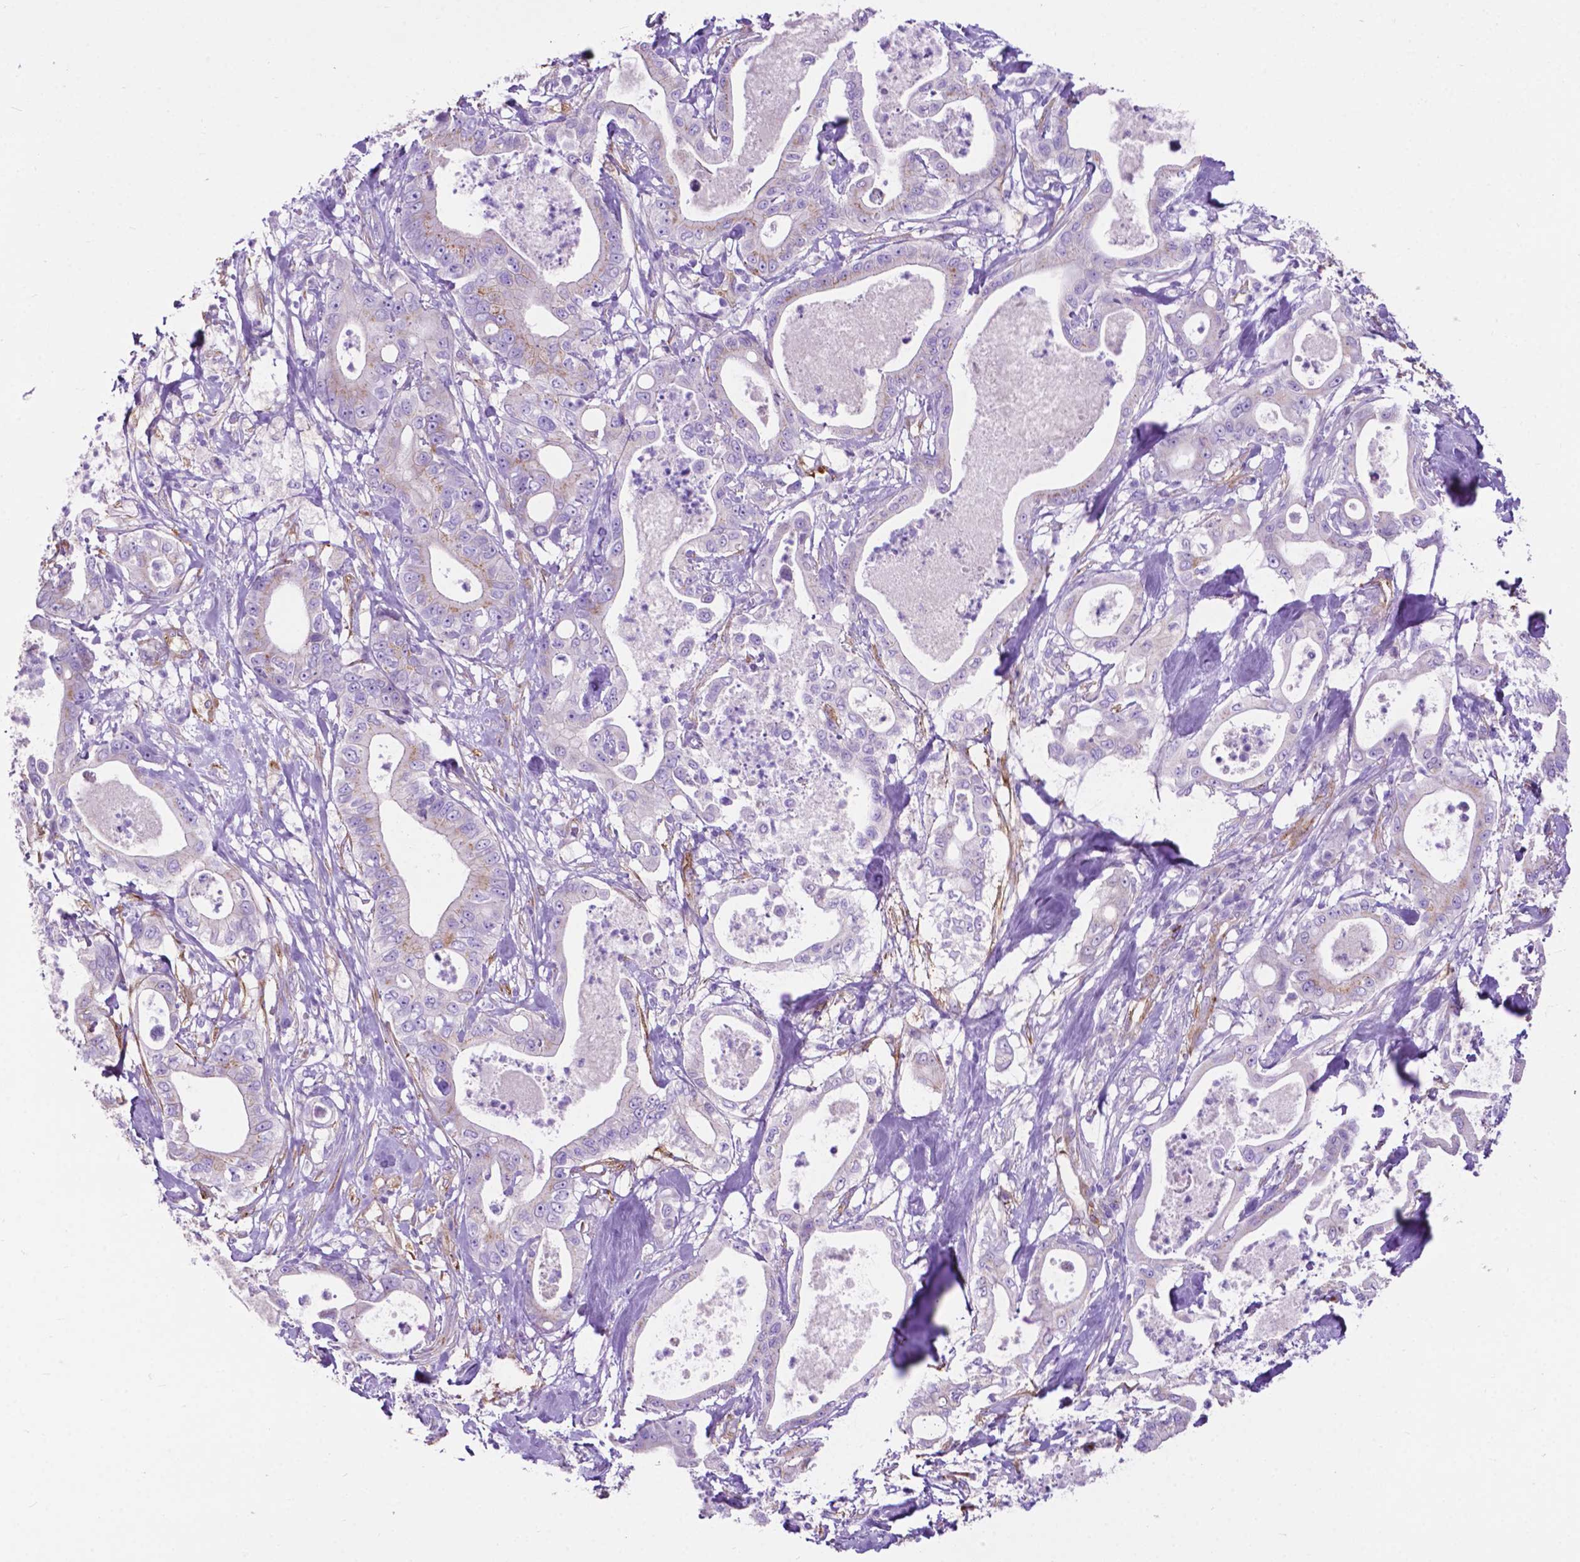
{"staining": {"intensity": "weak", "quantity": "25%-75%", "location": "cytoplasmic/membranous"}, "tissue": "pancreatic cancer", "cell_type": "Tumor cells", "image_type": "cancer", "snomed": [{"axis": "morphology", "description": "Adenocarcinoma, NOS"}, {"axis": "topography", "description": "Pancreas"}], "caption": "The photomicrograph reveals immunohistochemical staining of pancreatic adenocarcinoma. There is weak cytoplasmic/membranous staining is present in about 25%-75% of tumor cells. (Stains: DAB in brown, nuclei in blue, Microscopy: brightfield microscopy at high magnification).", "gene": "PCDHA12", "patient": {"sex": "male", "age": 71}}